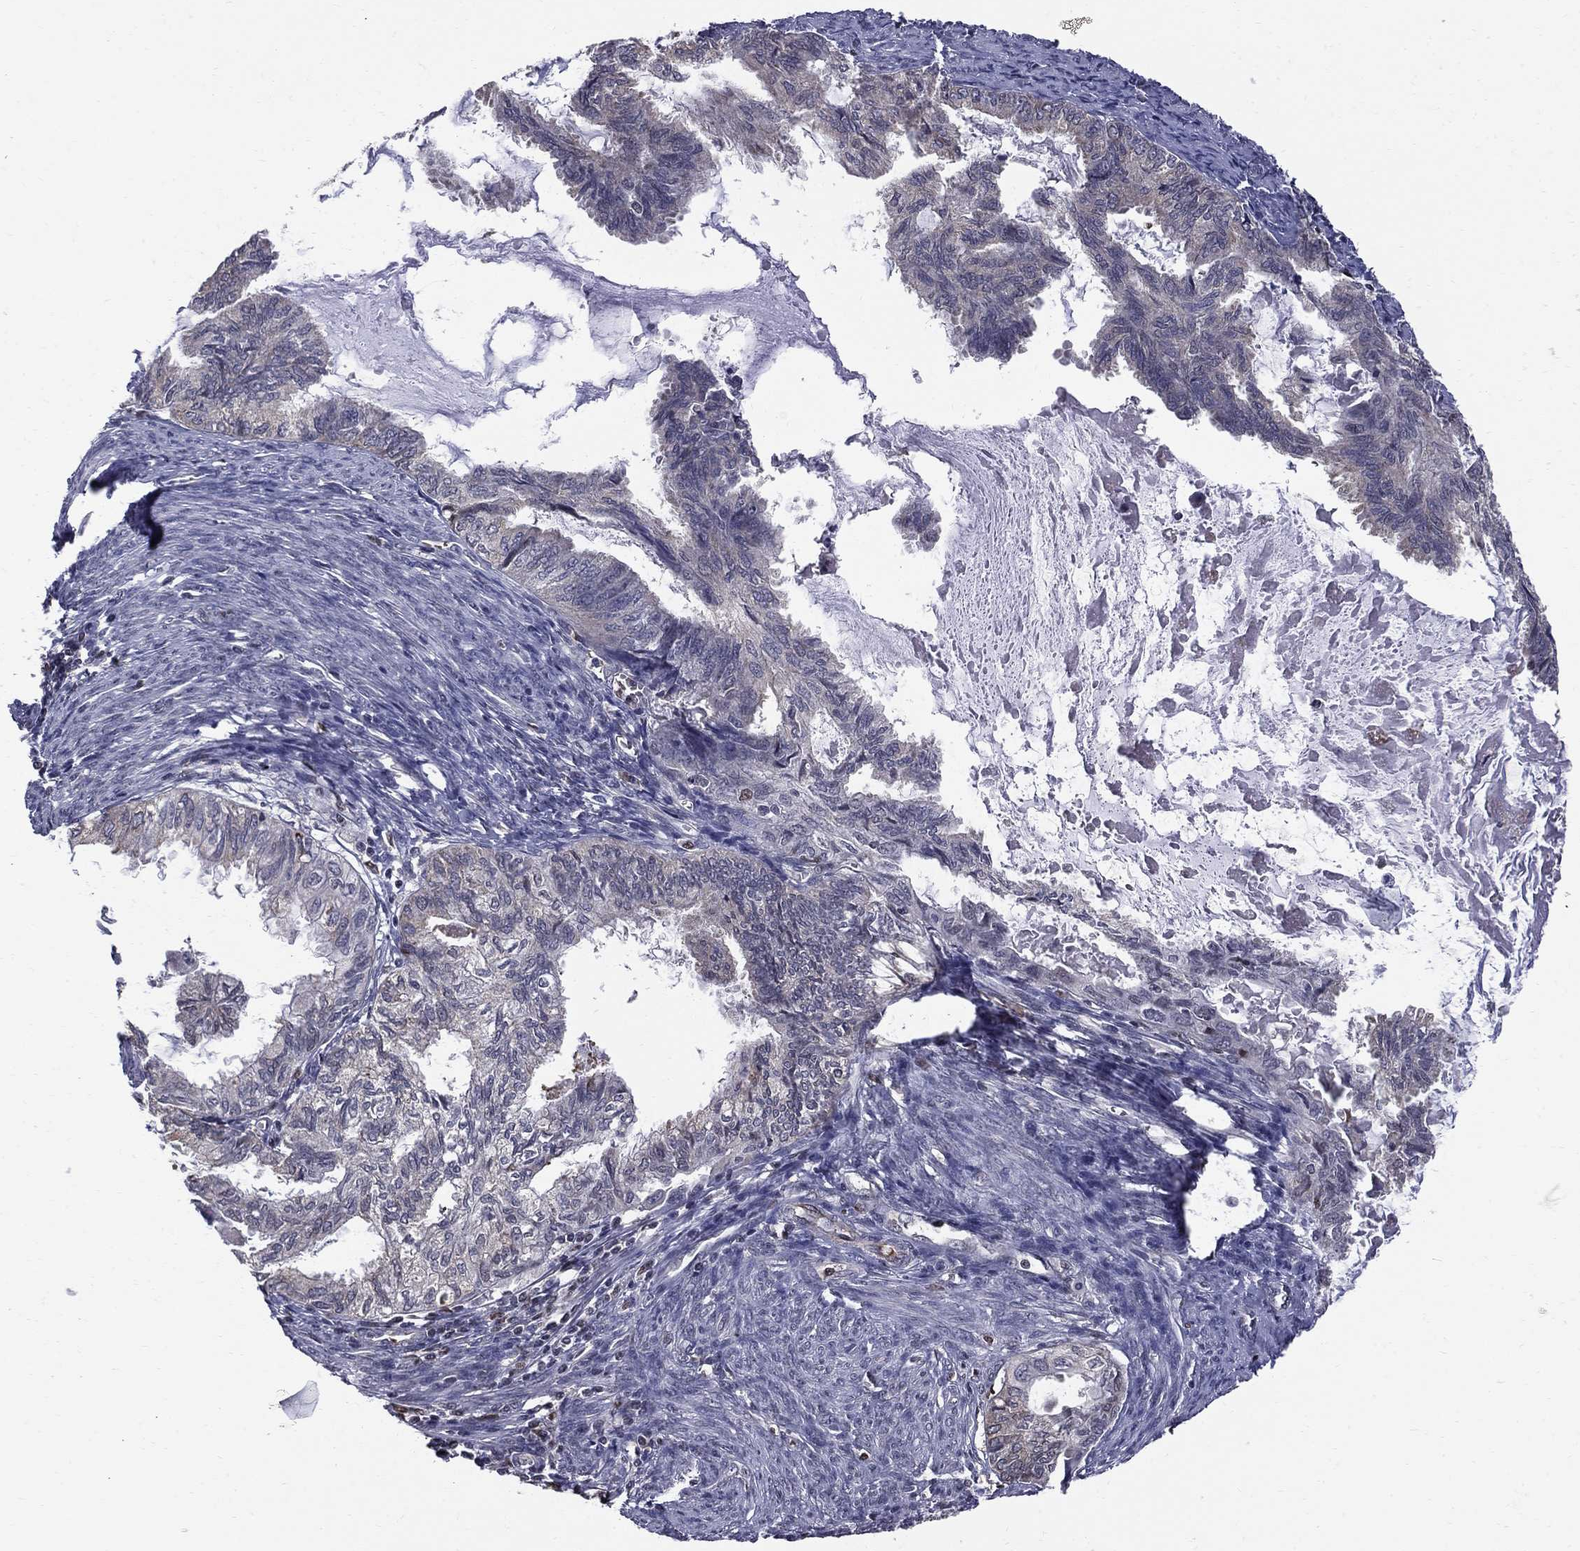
{"staining": {"intensity": "negative", "quantity": "none", "location": "none"}, "tissue": "endometrial cancer", "cell_type": "Tumor cells", "image_type": "cancer", "snomed": [{"axis": "morphology", "description": "Adenocarcinoma, NOS"}, {"axis": "topography", "description": "Endometrium"}], "caption": "A photomicrograph of endometrial cancer (adenocarcinoma) stained for a protein demonstrates no brown staining in tumor cells.", "gene": "HSPB2", "patient": {"sex": "female", "age": 86}}